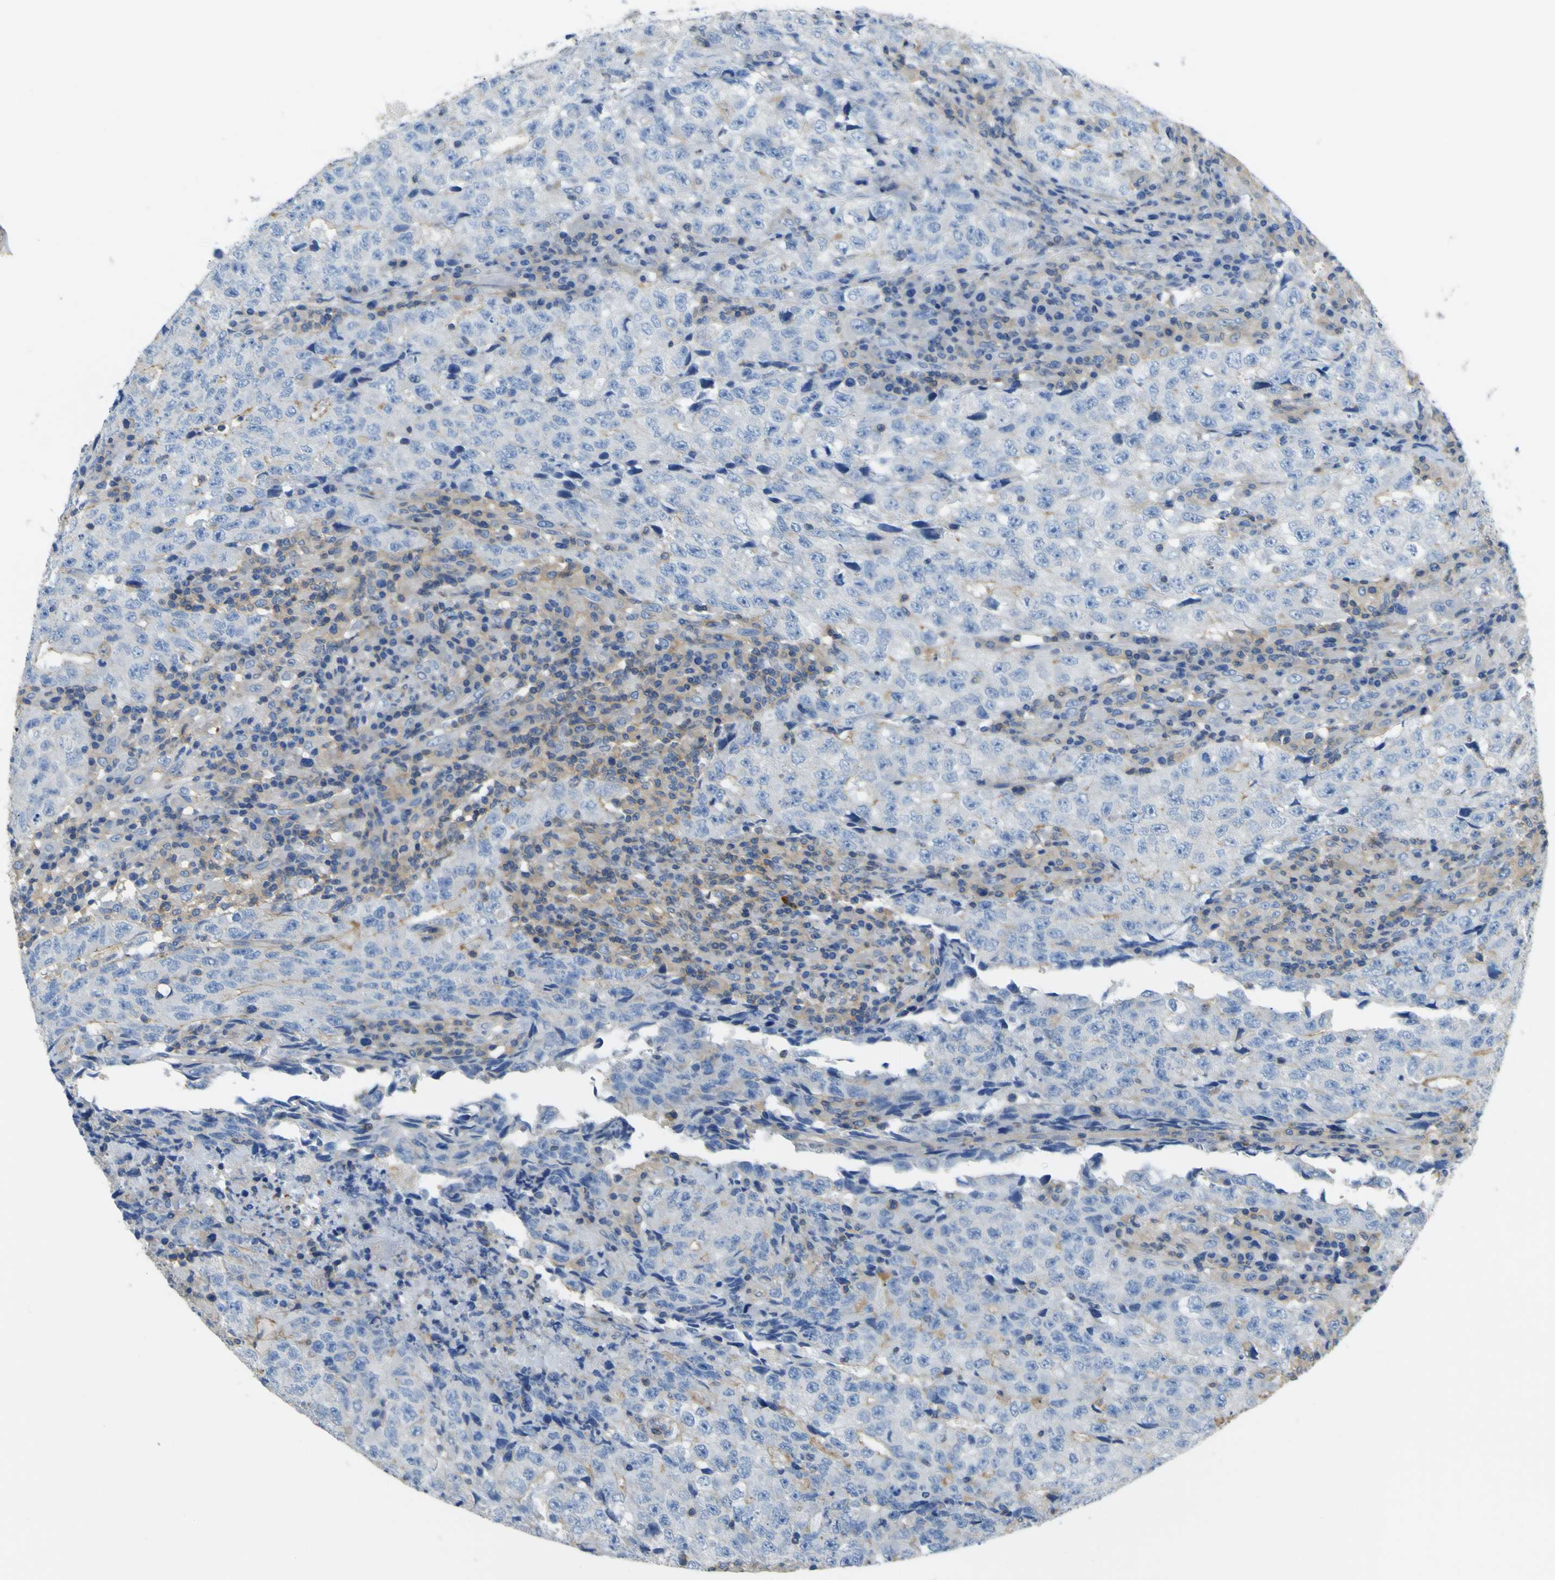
{"staining": {"intensity": "weak", "quantity": "<25%", "location": "cytoplasmic/membranous"}, "tissue": "testis cancer", "cell_type": "Tumor cells", "image_type": "cancer", "snomed": [{"axis": "morphology", "description": "Necrosis, NOS"}, {"axis": "morphology", "description": "Carcinoma, Embryonal, NOS"}, {"axis": "topography", "description": "Testis"}], "caption": "The photomicrograph shows no staining of tumor cells in testis embryonal carcinoma.", "gene": "OGN", "patient": {"sex": "male", "age": 19}}